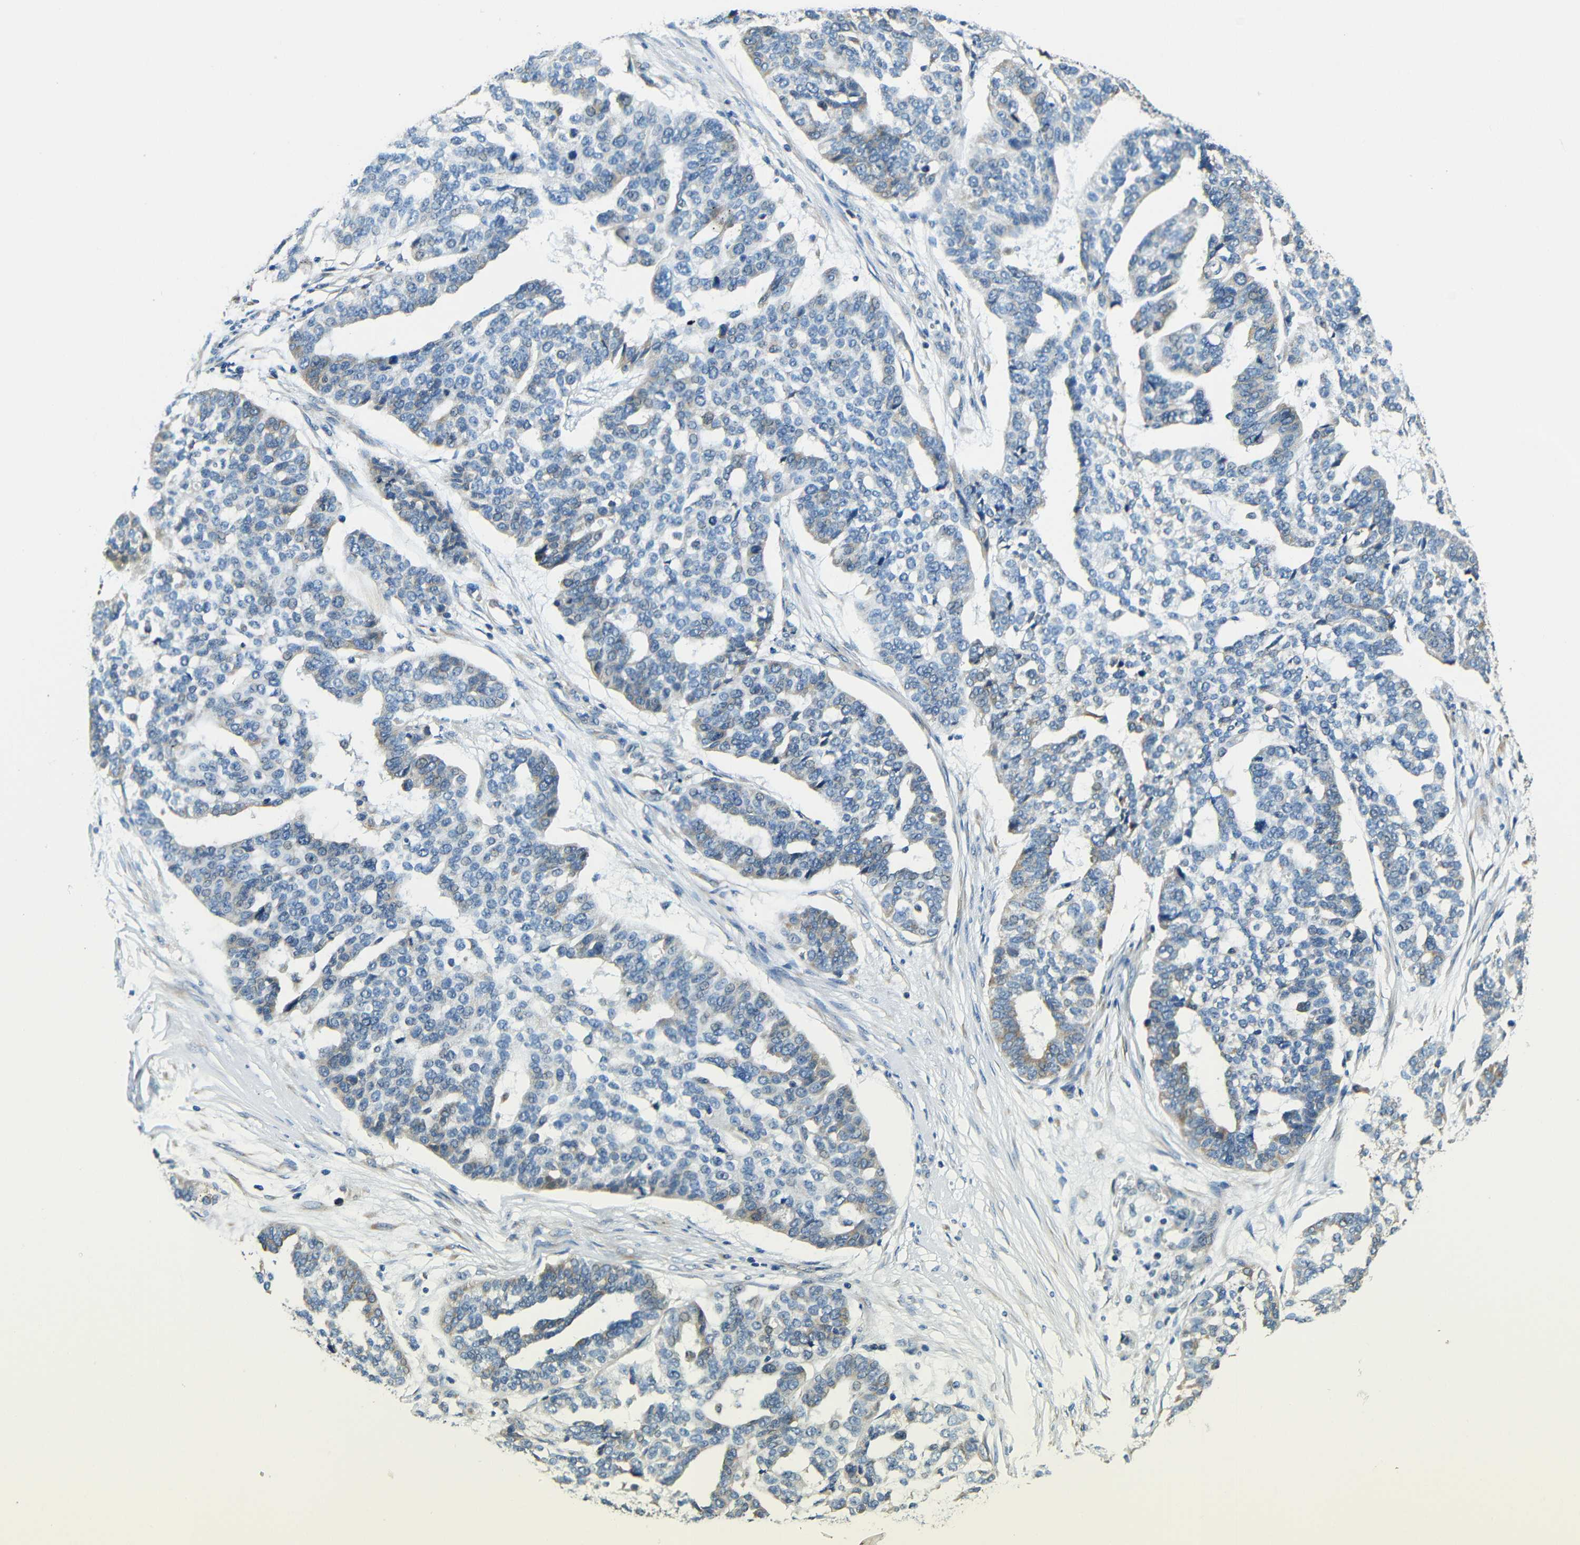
{"staining": {"intensity": "weak", "quantity": "<25%", "location": "cytoplasmic/membranous"}, "tissue": "ovarian cancer", "cell_type": "Tumor cells", "image_type": "cancer", "snomed": [{"axis": "morphology", "description": "Cystadenocarcinoma, serous, NOS"}, {"axis": "topography", "description": "Ovary"}], "caption": "This is an immunohistochemistry (IHC) micrograph of ovarian cancer (serous cystadenocarcinoma). There is no positivity in tumor cells.", "gene": "VAPB", "patient": {"sex": "female", "age": 59}}